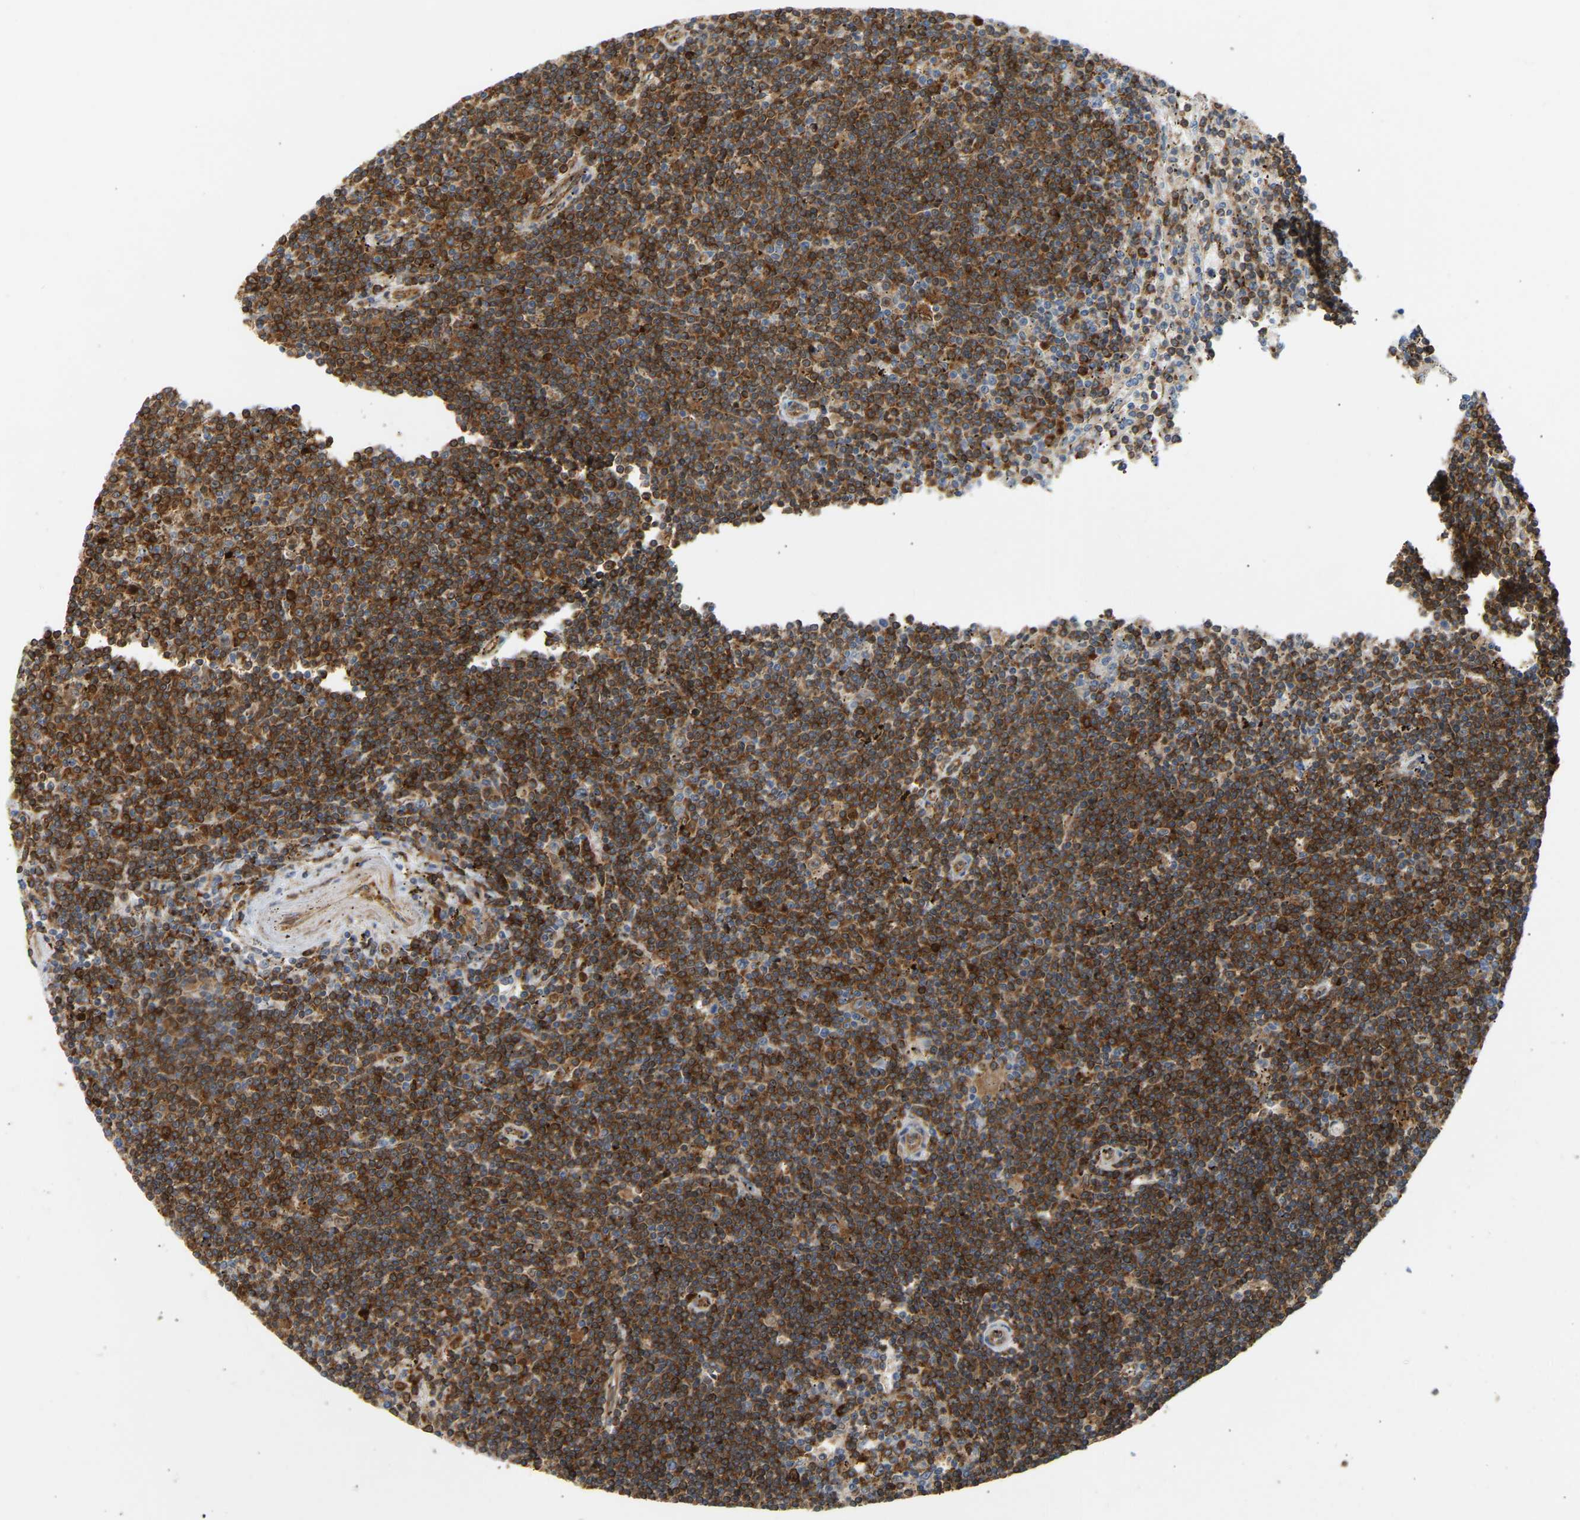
{"staining": {"intensity": "strong", "quantity": ">75%", "location": "cytoplasmic/membranous"}, "tissue": "lymphoma", "cell_type": "Tumor cells", "image_type": "cancer", "snomed": [{"axis": "morphology", "description": "Malignant lymphoma, non-Hodgkin's type, Low grade"}, {"axis": "topography", "description": "Spleen"}], "caption": "Strong cytoplasmic/membranous expression is identified in about >75% of tumor cells in lymphoma.", "gene": "PLCG2", "patient": {"sex": "male", "age": 76}}